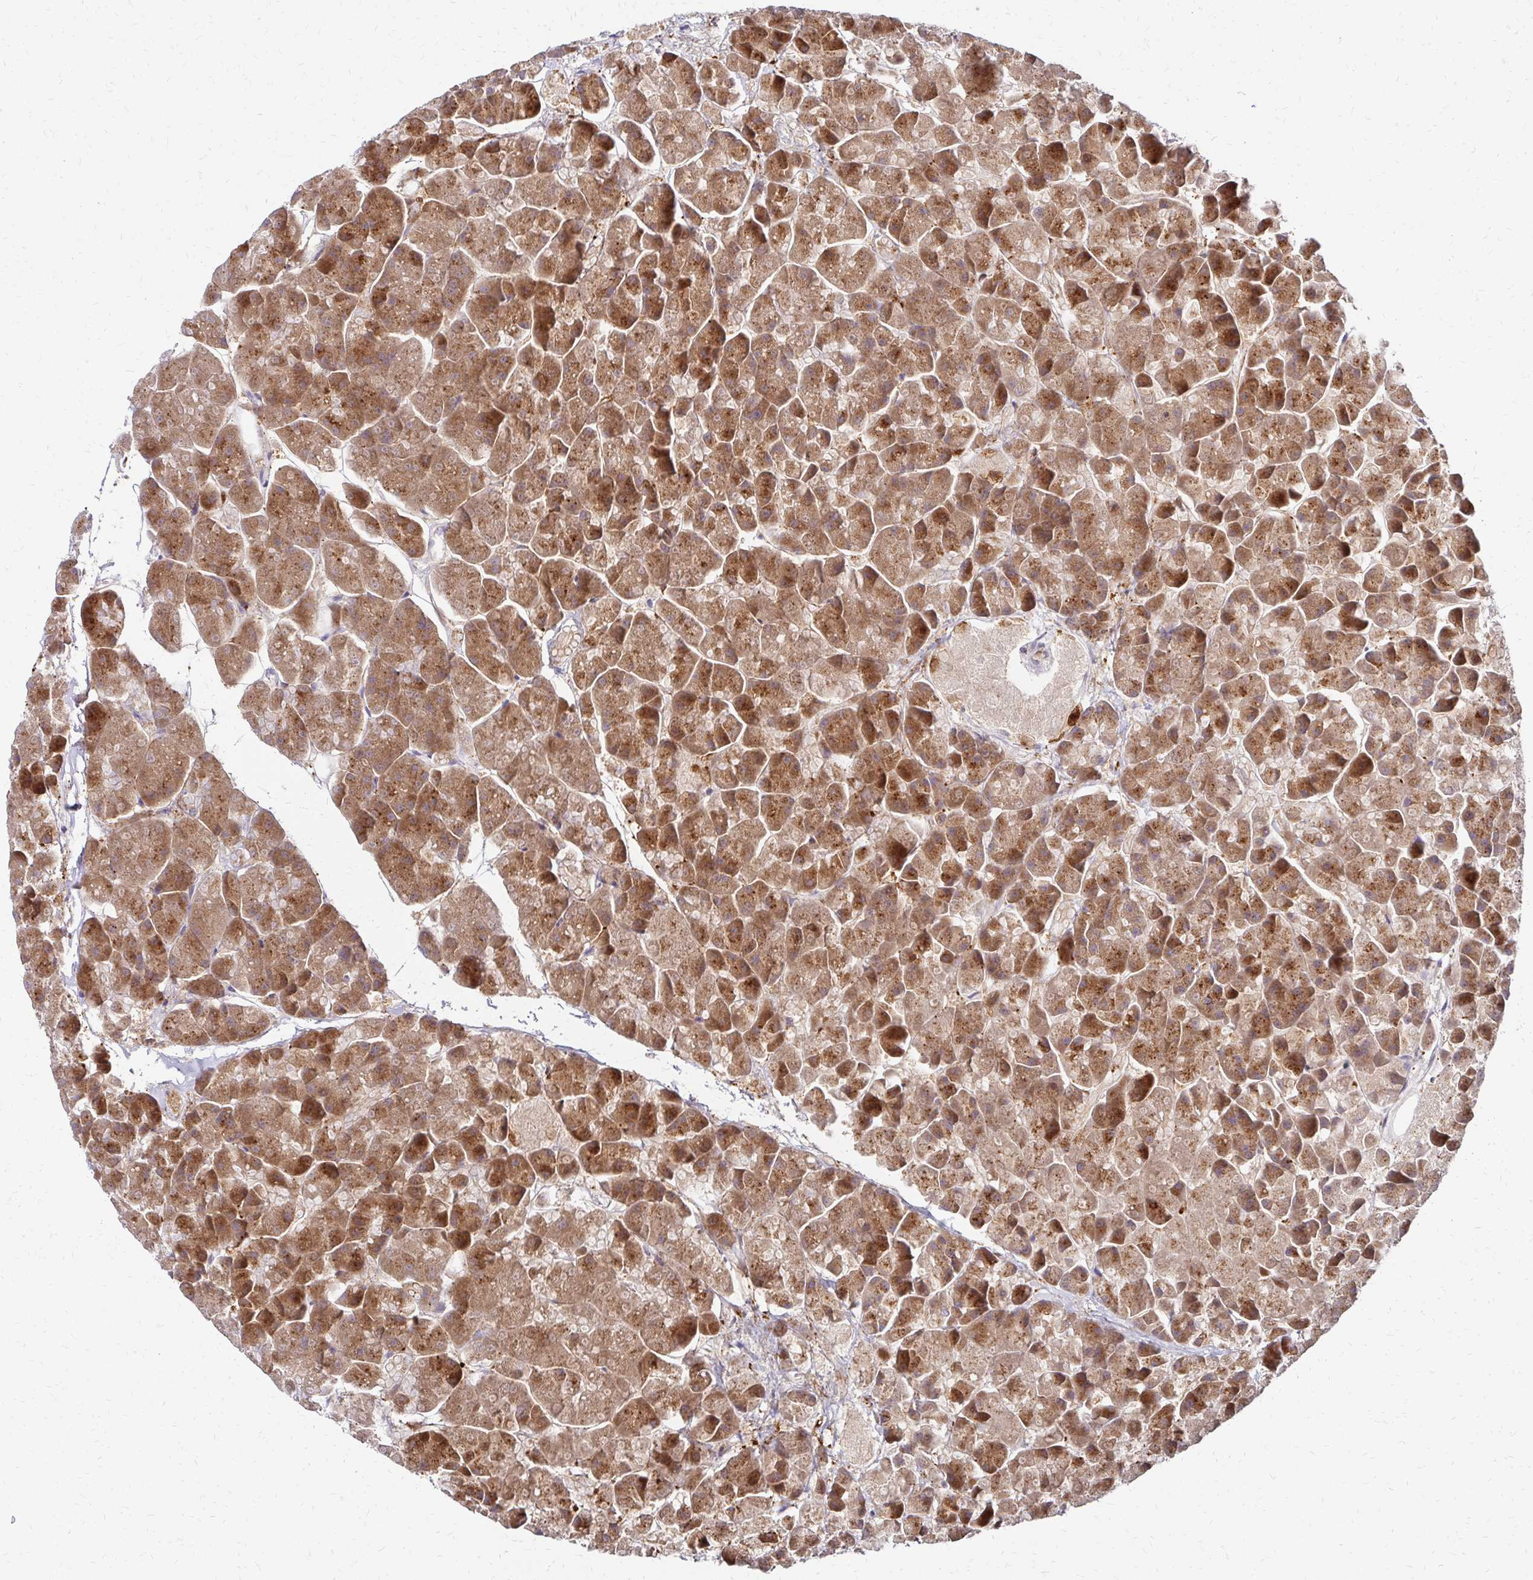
{"staining": {"intensity": "strong", "quantity": "25%-75%", "location": "cytoplasmic/membranous"}, "tissue": "pancreas", "cell_type": "Exocrine glandular cells", "image_type": "normal", "snomed": [{"axis": "morphology", "description": "Normal tissue, NOS"}, {"axis": "topography", "description": "Pancreas"}, {"axis": "topography", "description": "Peripheral nerve tissue"}], "caption": "Pancreas stained with DAB immunohistochemistry (IHC) exhibits high levels of strong cytoplasmic/membranous expression in about 25%-75% of exocrine glandular cells. The protein of interest is shown in brown color, while the nuclei are stained blue.", "gene": "IDUA", "patient": {"sex": "male", "age": 54}}